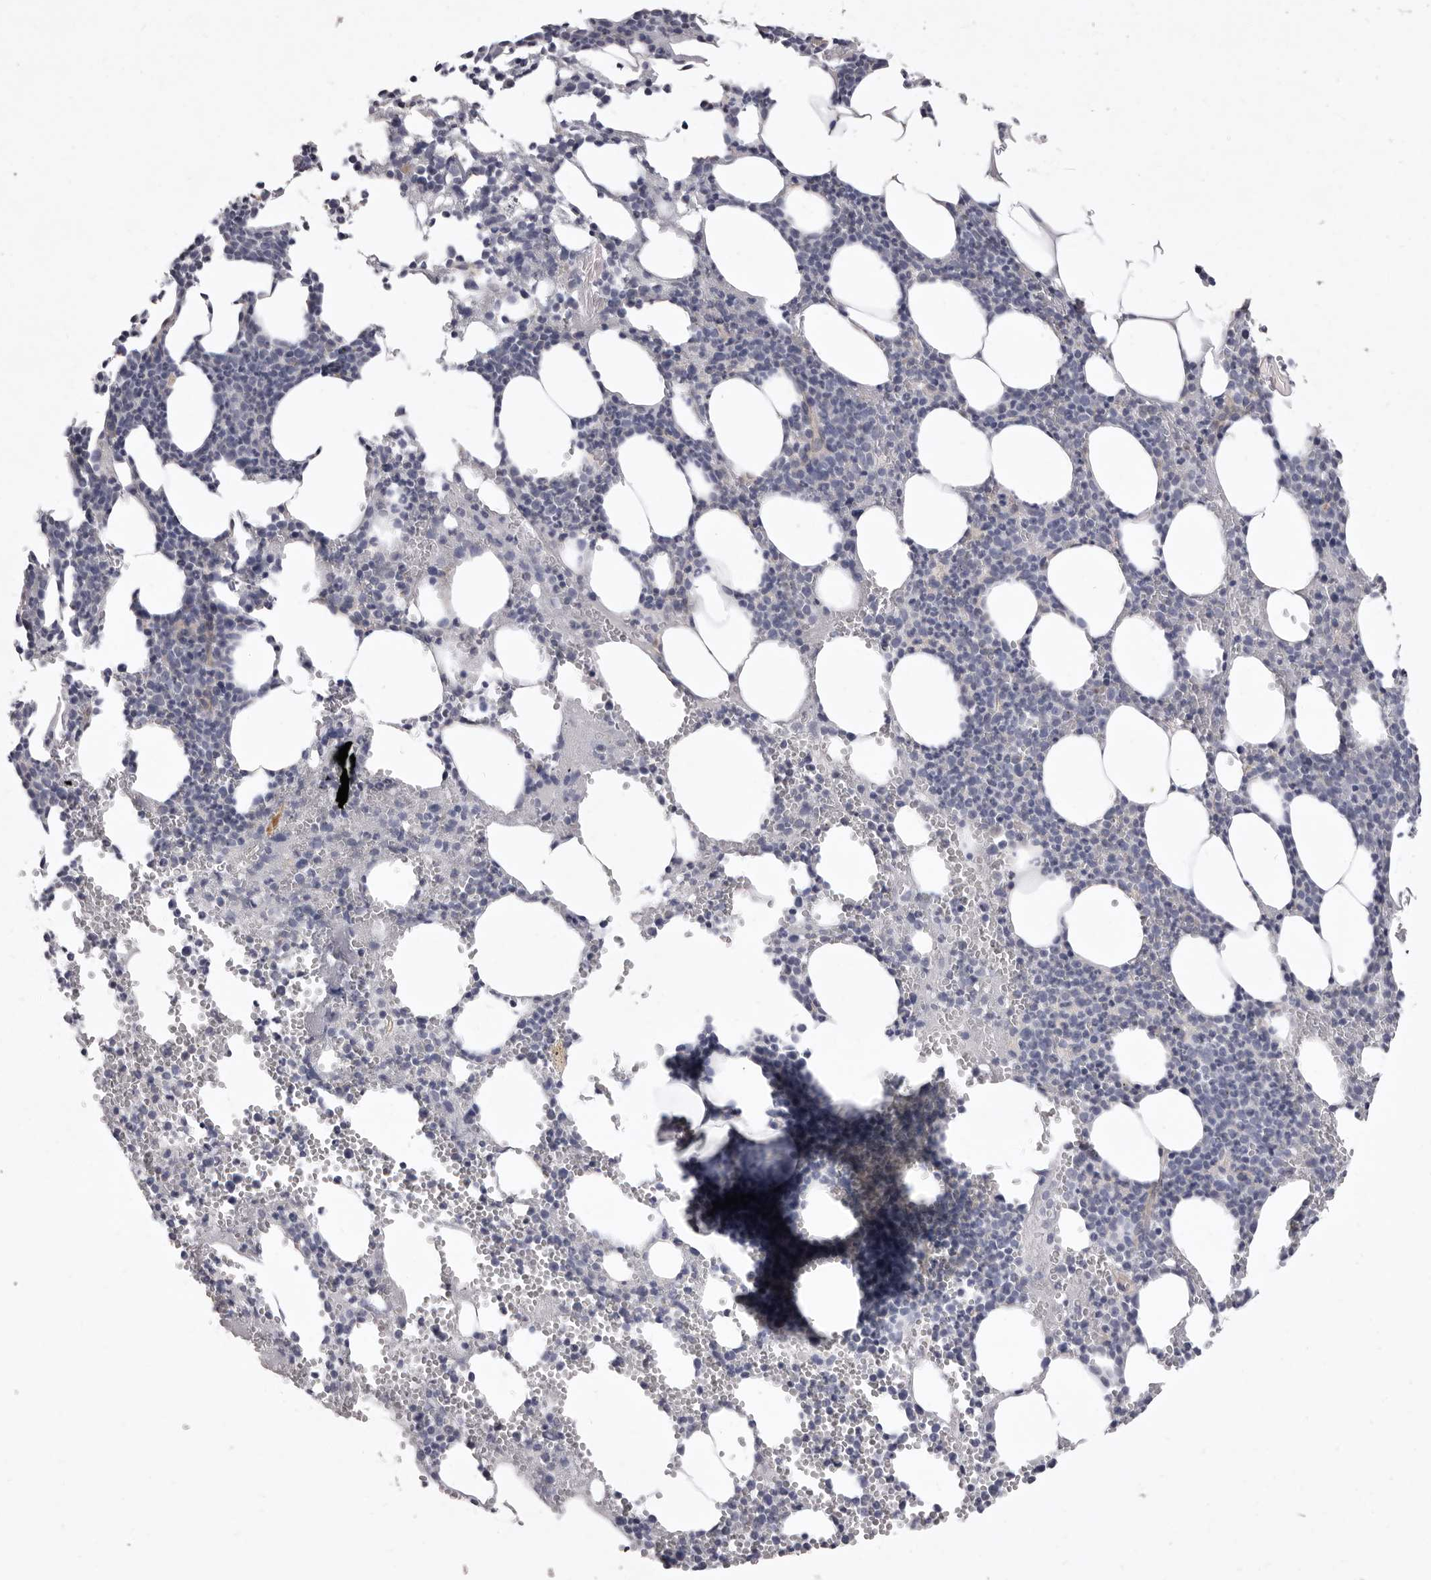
{"staining": {"intensity": "negative", "quantity": "none", "location": "none"}, "tissue": "bone marrow", "cell_type": "Hematopoietic cells", "image_type": "normal", "snomed": [{"axis": "morphology", "description": "Normal tissue, NOS"}, {"axis": "topography", "description": "Bone marrow"}], "caption": "A micrograph of human bone marrow is negative for staining in hematopoietic cells. (DAB immunohistochemistry (IHC) visualized using brightfield microscopy, high magnification).", "gene": "P2RX6", "patient": {"sex": "female", "age": 67}}